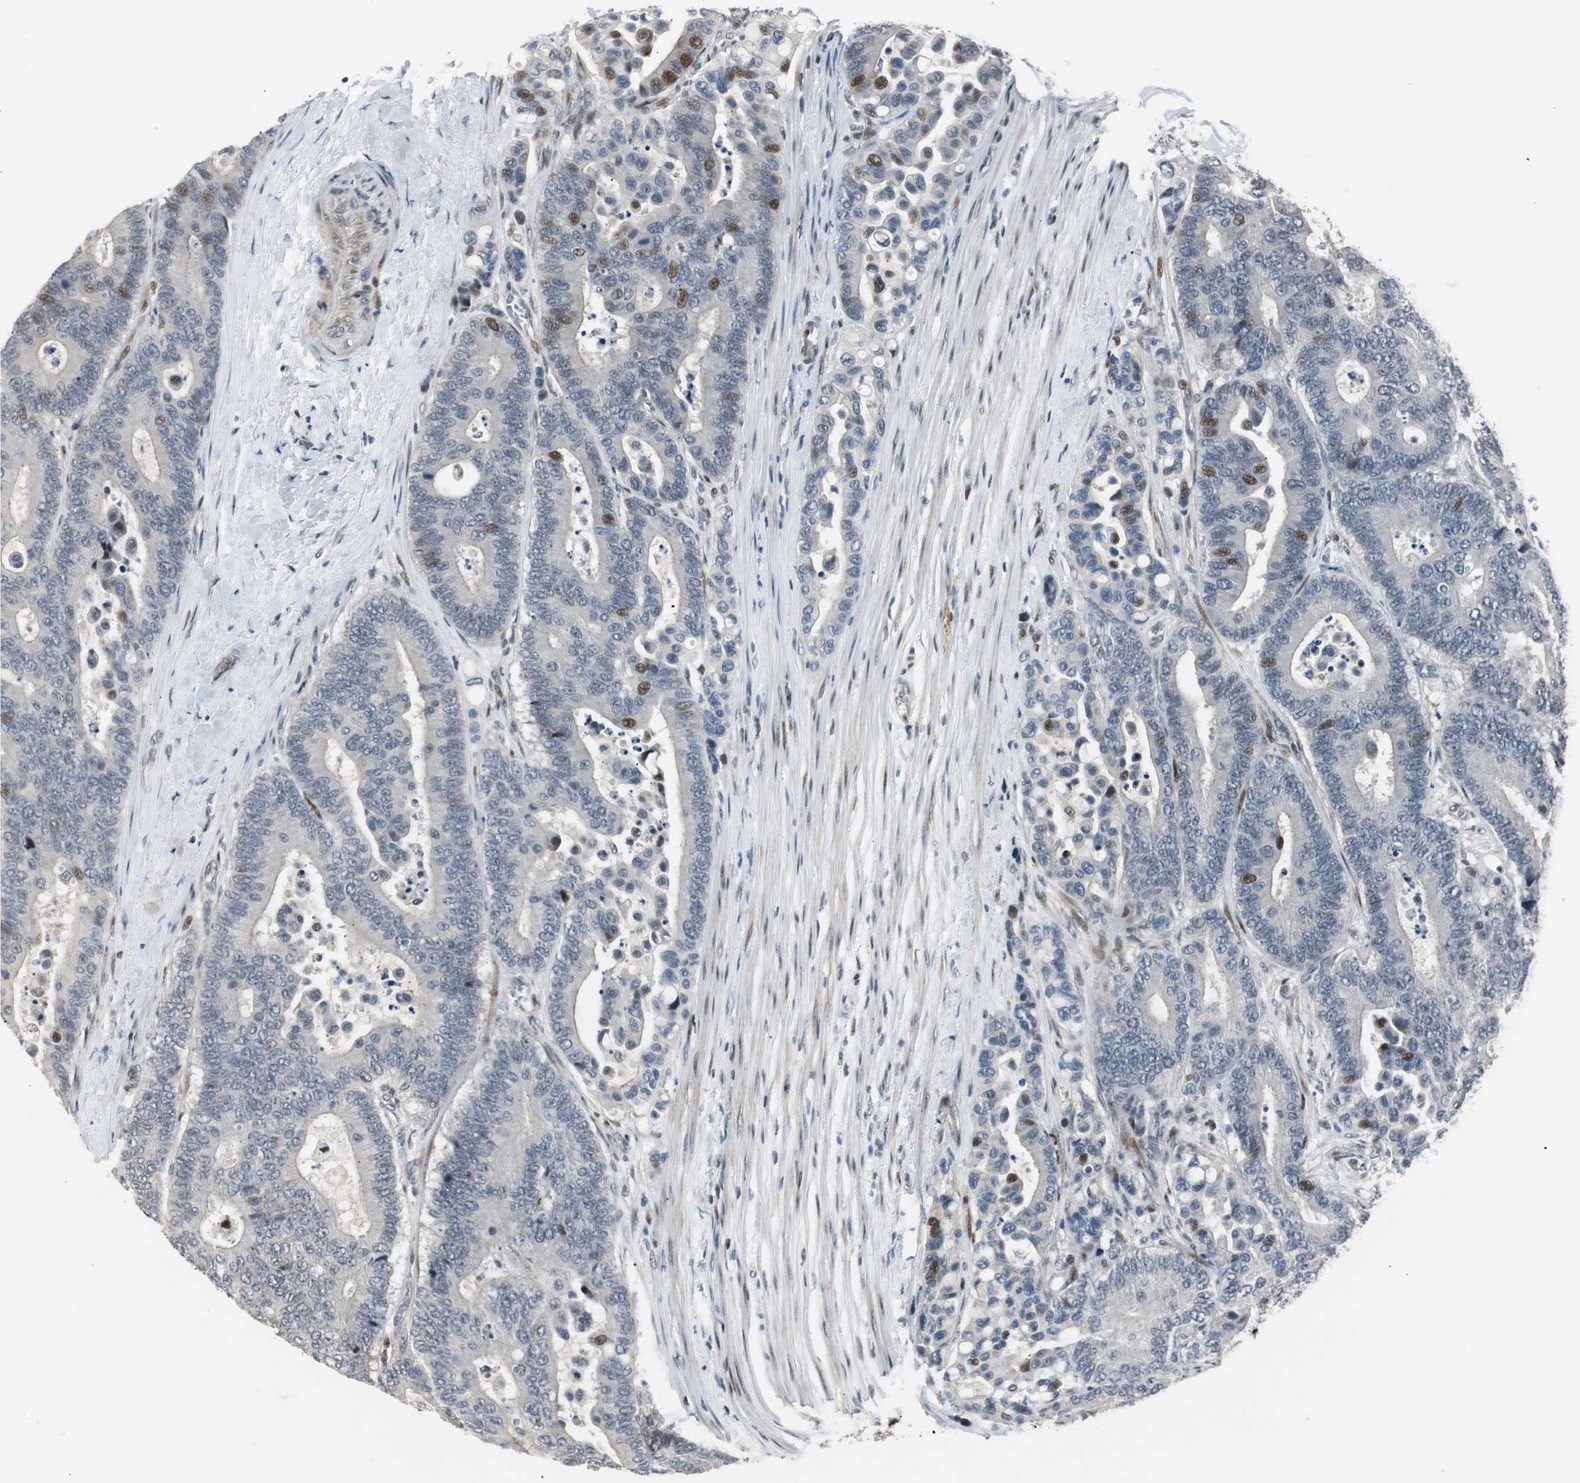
{"staining": {"intensity": "moderate", "quantity": "<25%", "location": "nuclear"}, "tissue": "colorectal cancer", "cell_type": "Tumor cells", "image_type": "cancer", "snomed": [{"axis": "morphology", "description": "Normal tissue, NOS"}, {"axis": "morphology", "description": "Adenocarcinoma, NOS"}, {"axis": "topography", "description": "Colon"}], "caption": "IHC image of neoplastic tissue: human colorectal cancer (adenocarcinoma) stained using immunohistochemistry reveals low levels of moderate protein expression localized specifically in the nuclear of tumor cells, appearing as a nuclear brown color.", "gene": "RAD1", "patient": {"sex": "male", "age": 82}}